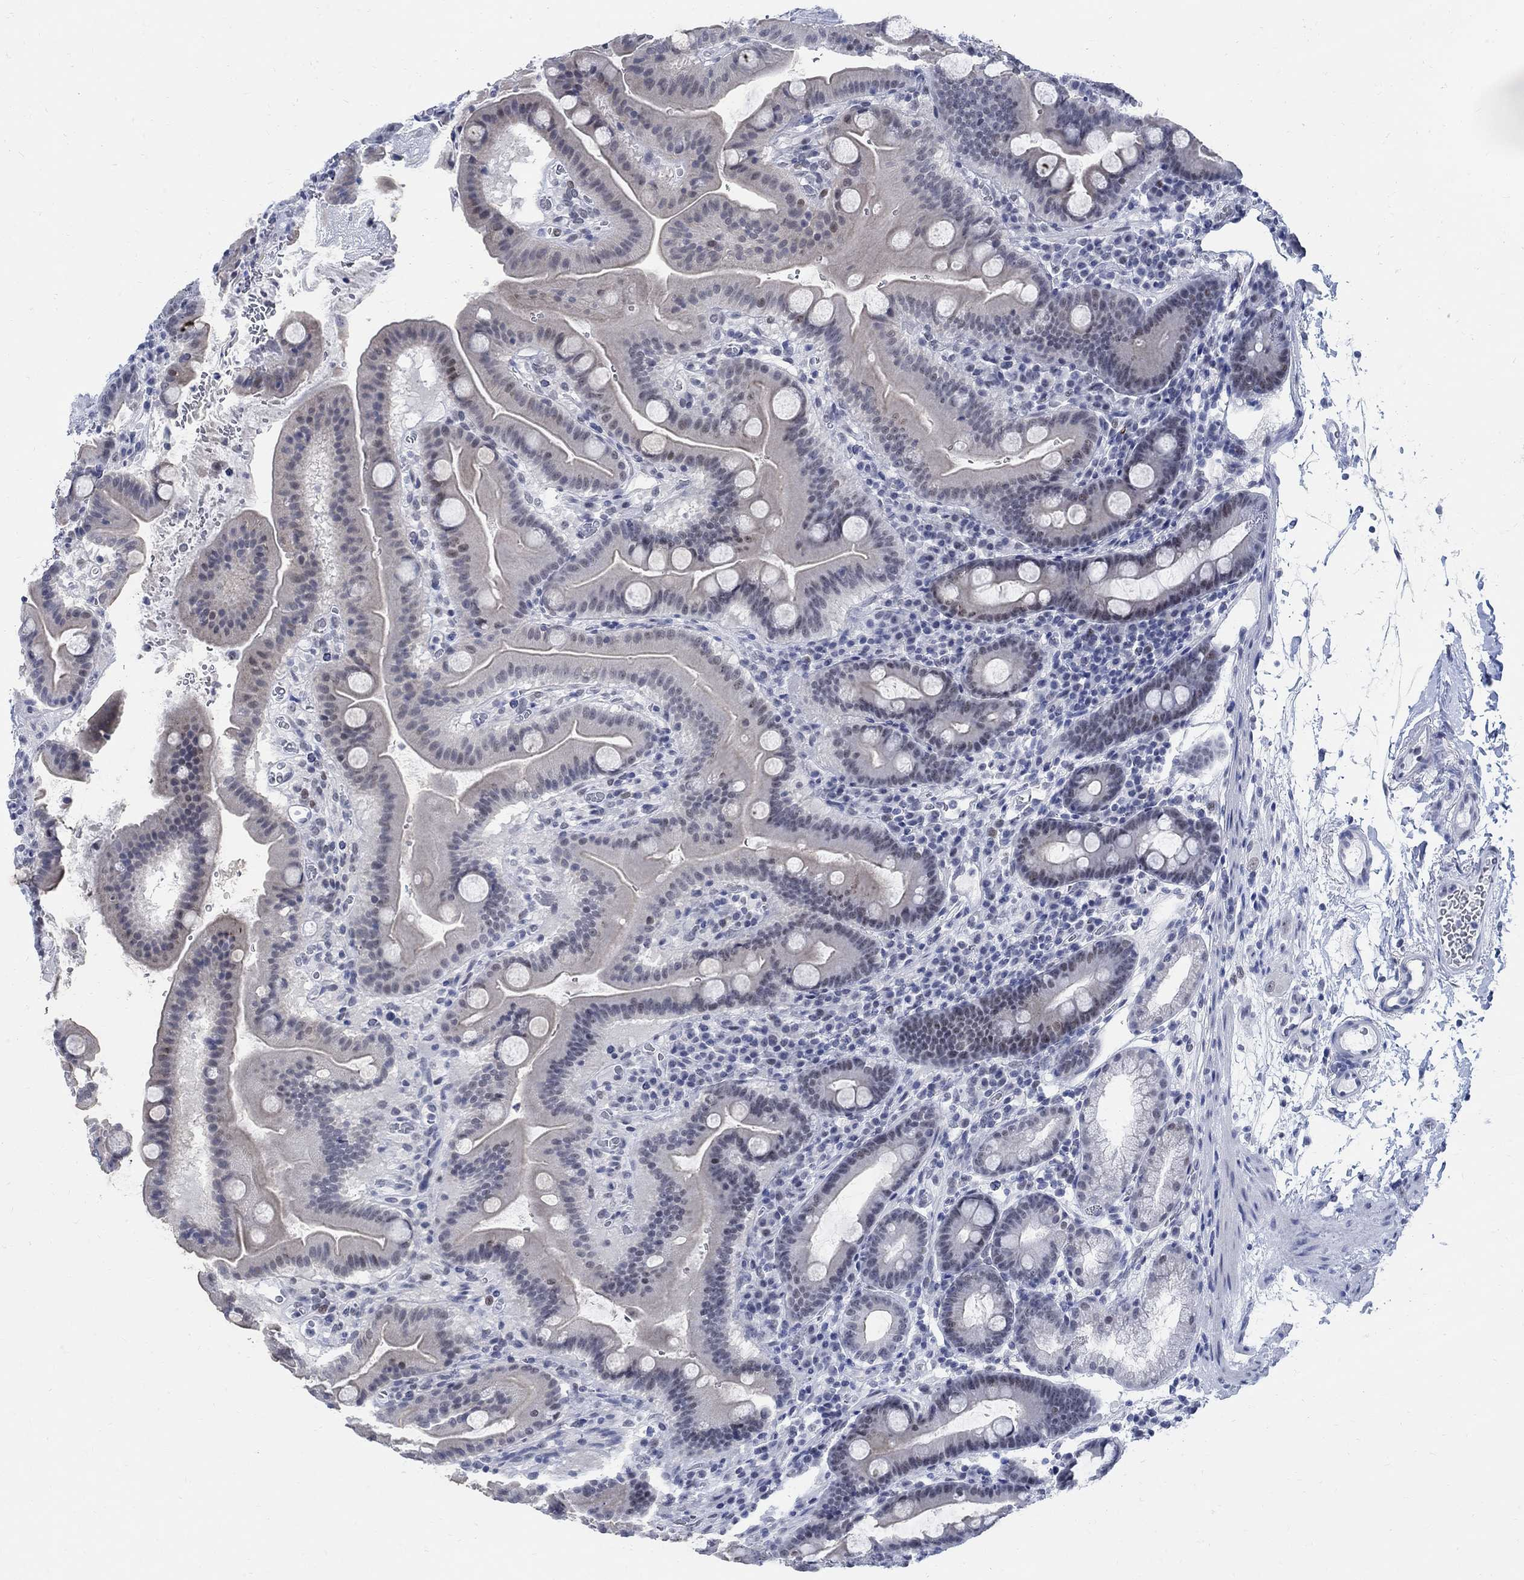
{"staining": {"intensity": "negative", "quantity": "none", "location": "none"}, "tissue": "duodenum", "cell_type": "Glandular cells", "image_type": "normal", "snomed": [{"axis": "morphology", "description": "Normal tissue, NOS"}, {"axis": "topography", "description": "Duodenum"}], "caption": "Immunohistochemistry micrograph of benign duodenum: human duodenum stained with DAB exhibits no significant protein expression in glandular cells. (DAB (3,3'-diaminobenzidine) immunohistochemistry, high magnification).", "gene": "DLK1", "patient": {"sex": "male", "age": 59}}